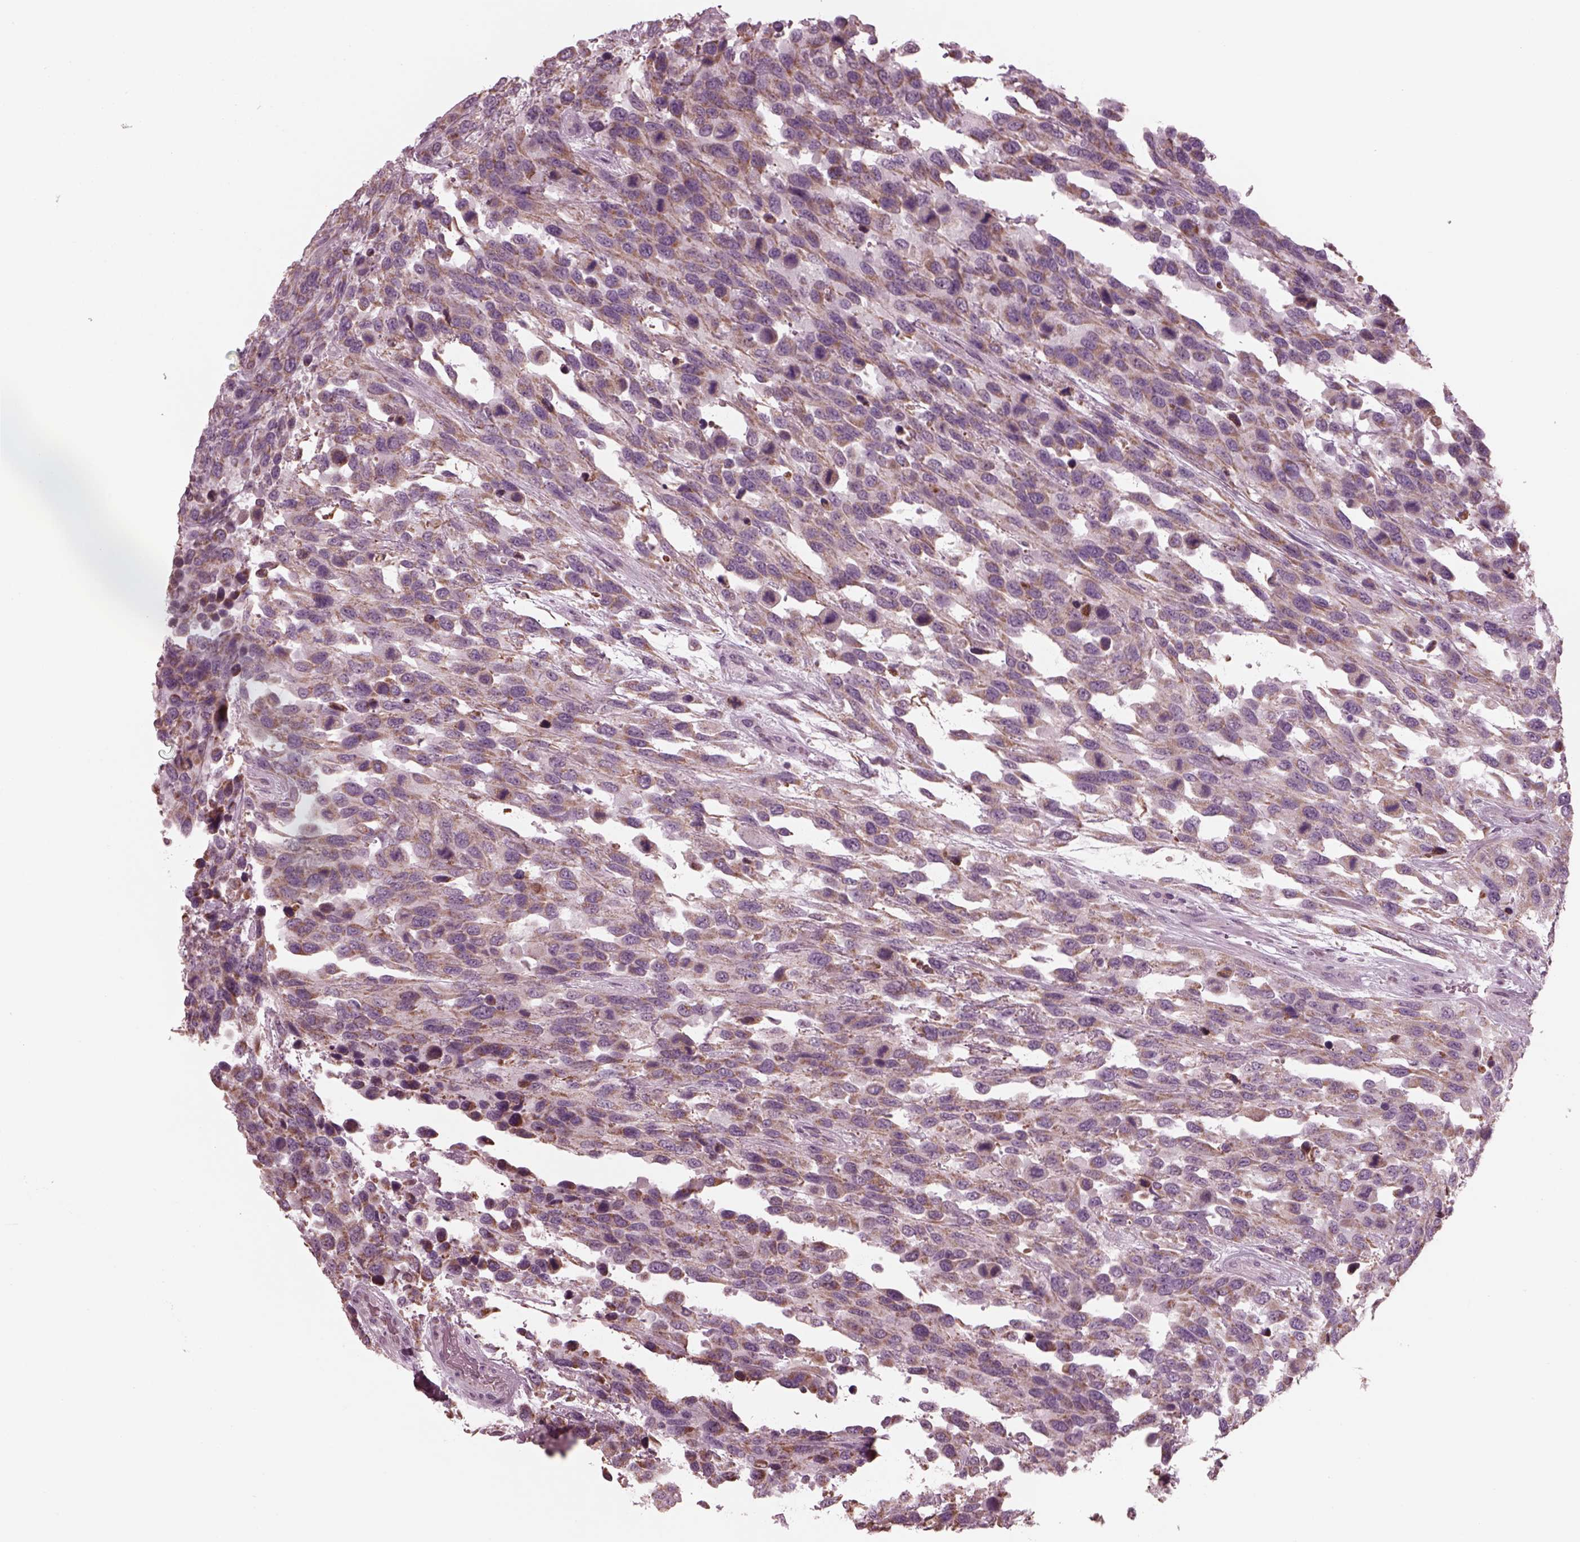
{"staining": {"intensity": "moderate", "quantity": "25%-75%", "location": "cytoplasmic/membranous"}, "tissue": "urothelial cancer", "cell_type": "Tumor cells", "image_type": "cancer", "snomed": [{"axis": "morphology", "description": "Urothelial carcinoma, High grade"}, {"axis": "topography", "description": "Urinary bladder"}], "caption": "This photomicrograph displays urothelial cancer stained with immunohistochemistry to label a protein in brown. The cytoplasmic/membranous of tumor cells show moderate positivity for the protein. Nuclei are counter-stained blue.", "gene": "CELSR3", "patient": {"sex": "female", "age": 70}}